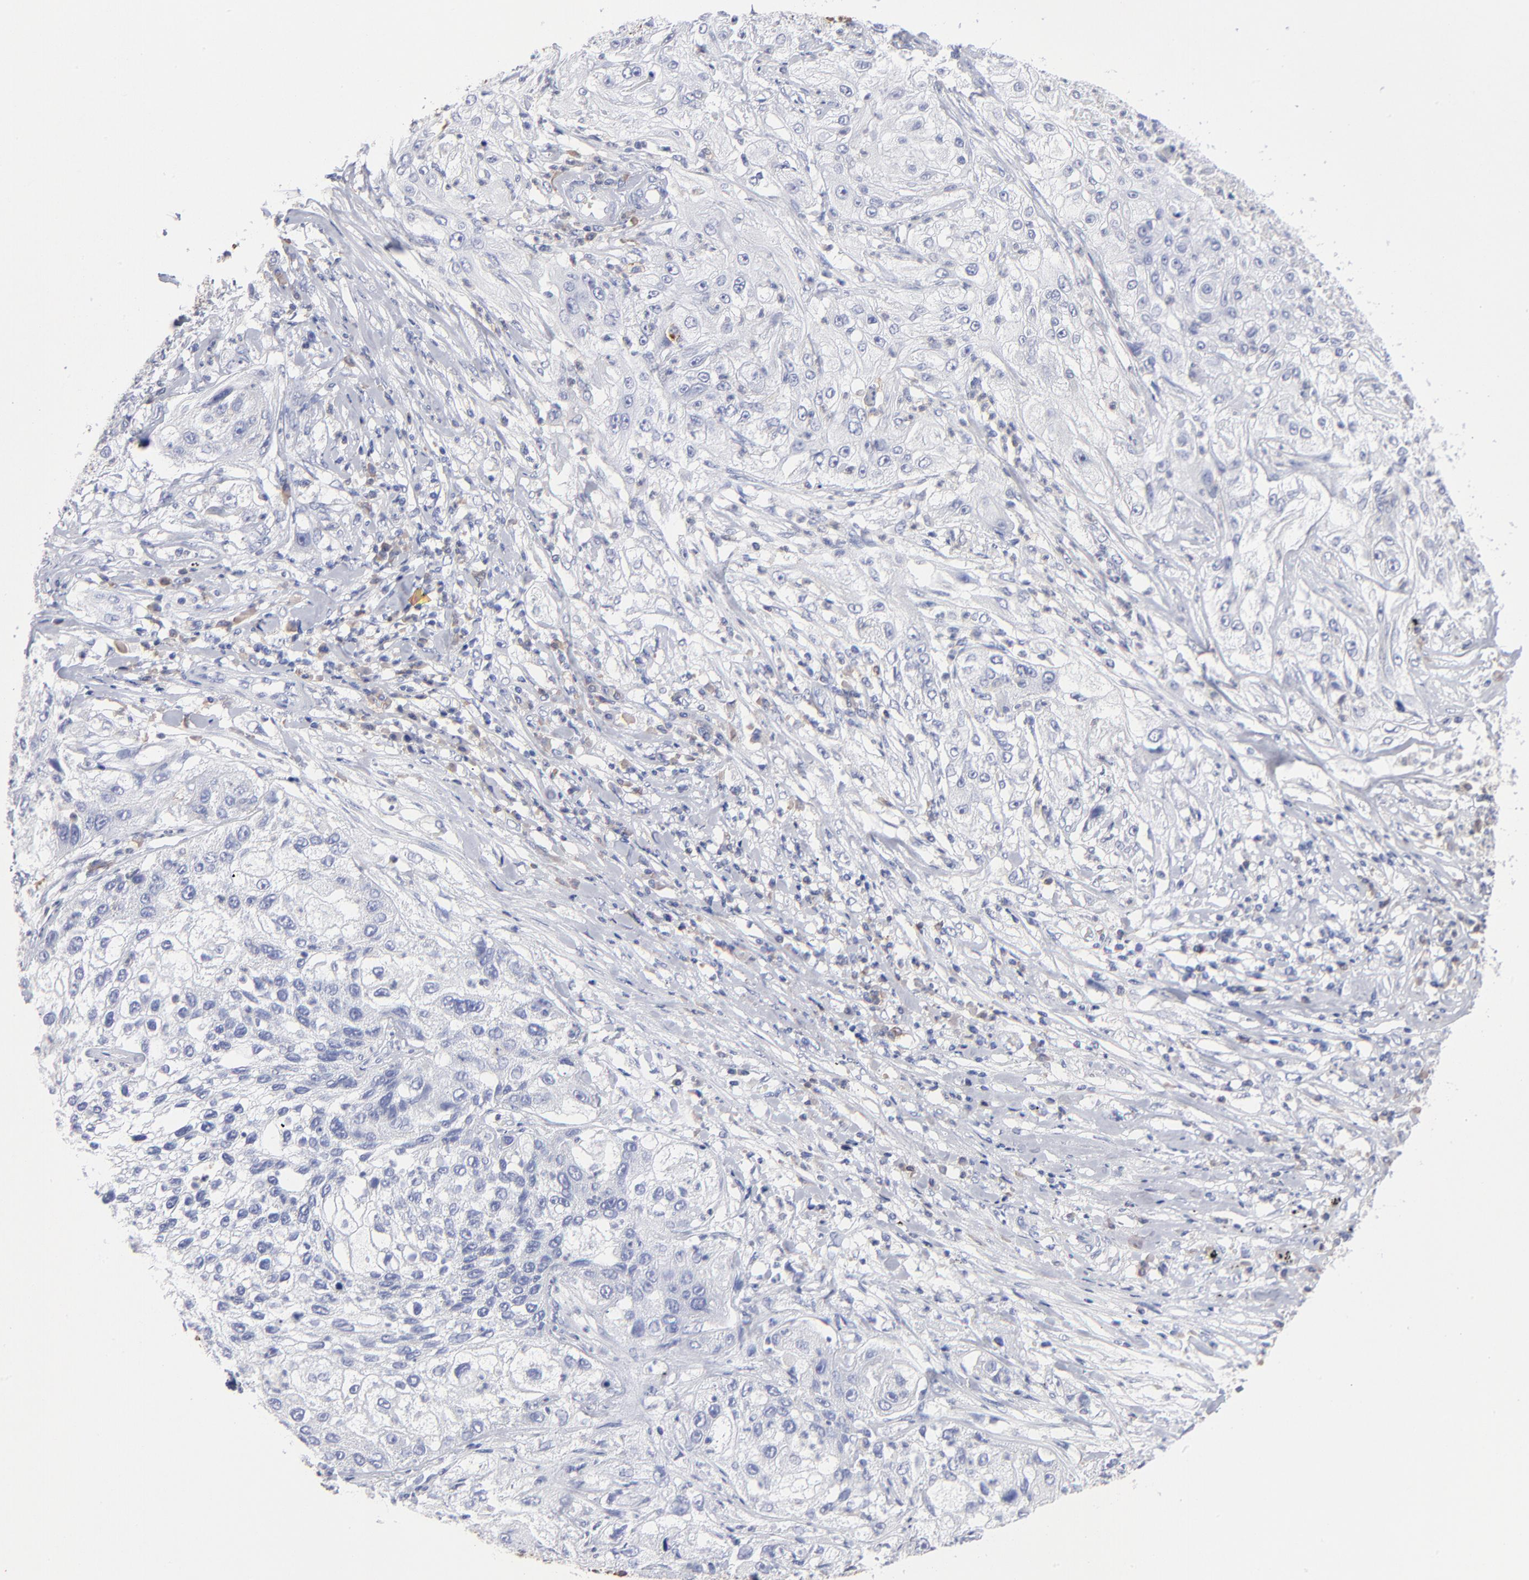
{"staining": {"intensity": "negative", "quantity": "none", "location": "none"}, "tissue": "lung cancer", "cell_type": "Tumor cells", "image_type": "cancer", "snomed": [{"axis": "morphology", "description": "Inflammation, NOS"}, {"axis": "morphology", "description": "Squamous cell carcinoma, NOS"}, {"axis": "topography", "description": "Lymph node"}, {"axis": "topography", "description": "Soft tissue"}, {"axis": "topography", "description": "Lung"}], "caption": "Tumor cells are negative for brown protein staining in lung cancer.", "gene": "LAT2", "patient": {"sex": "male", "age": 66}}